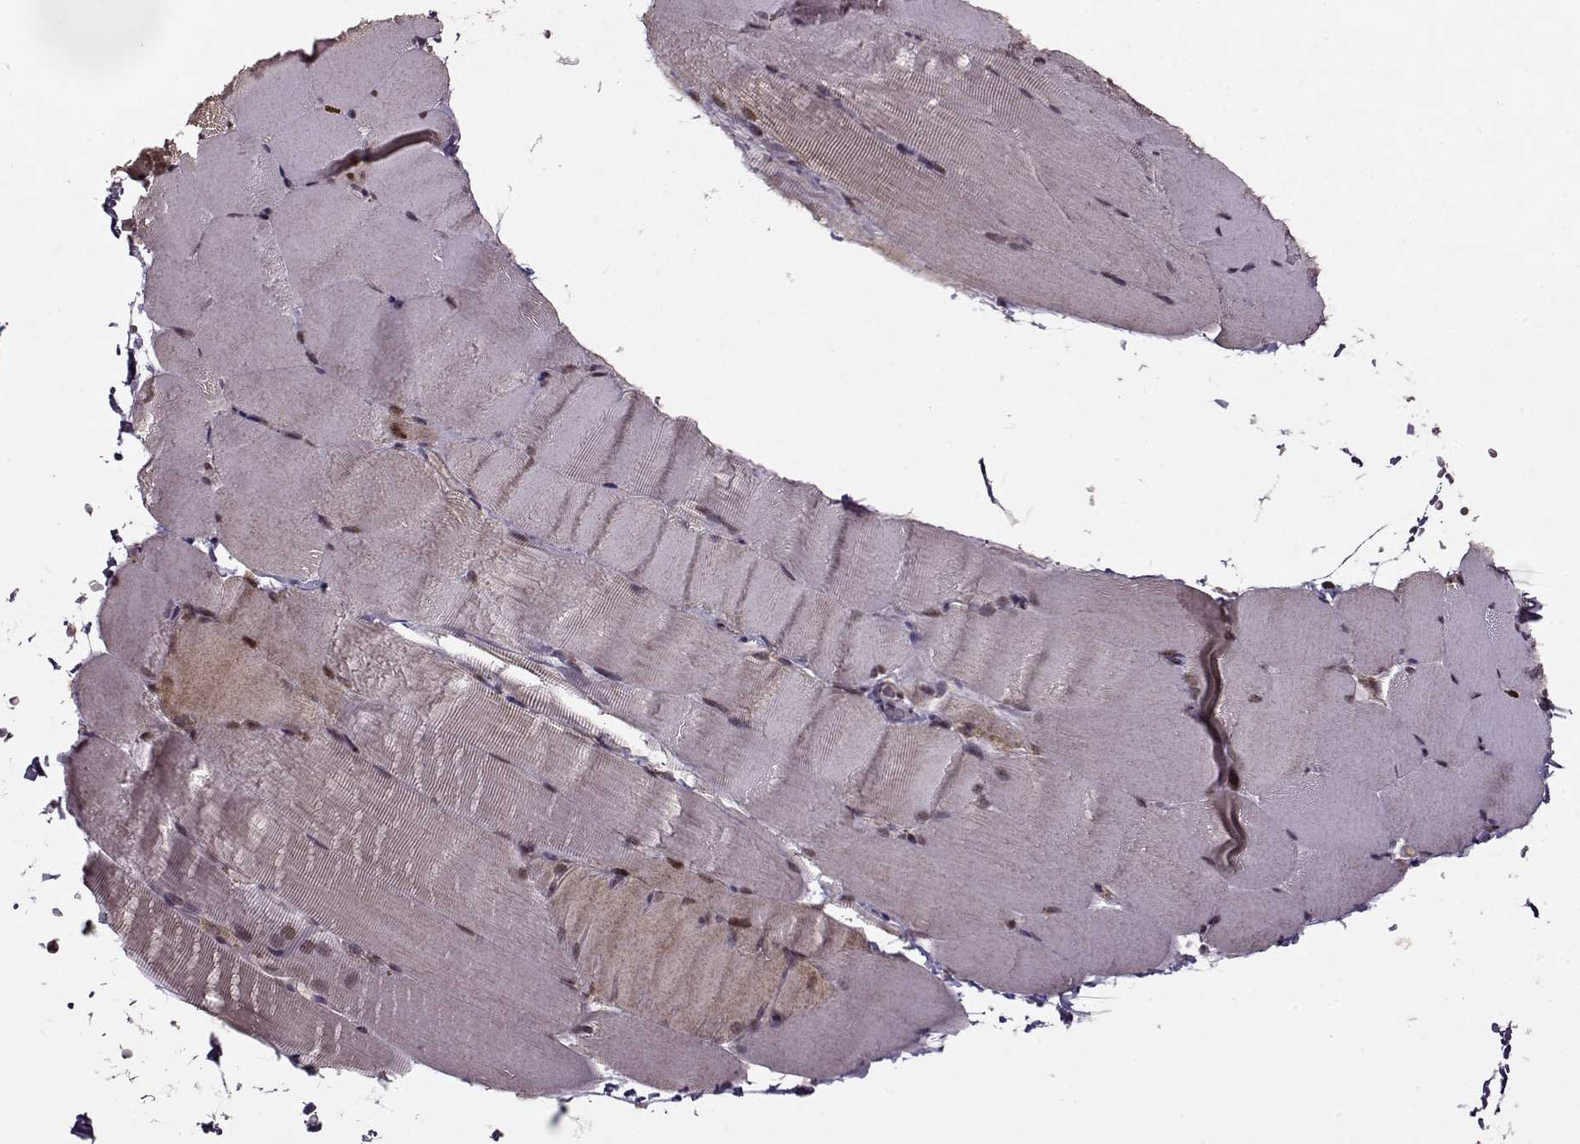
{"staining": {"intensity": "moderate", "quantity": "<25%", "location": "nuclear"}, "tissue": "skeletal muscle", "cell_type": "Myocytes", "image_type": "normal", "snomed": [{"axis": "morphology", "description": "Normal tissue, NOS"}, {"axis": "topography", "description": "Skeletal muscle"}], "caption": "A low amount of moderate nuclear positivity is present in approximately <25% of myocytes in unremarkable skeletal muscle. The protein is shown in brown color, while the nuclei are stained blue.", "gene": "PSMA7", "patient": {"sex": "female", "age": 37}}